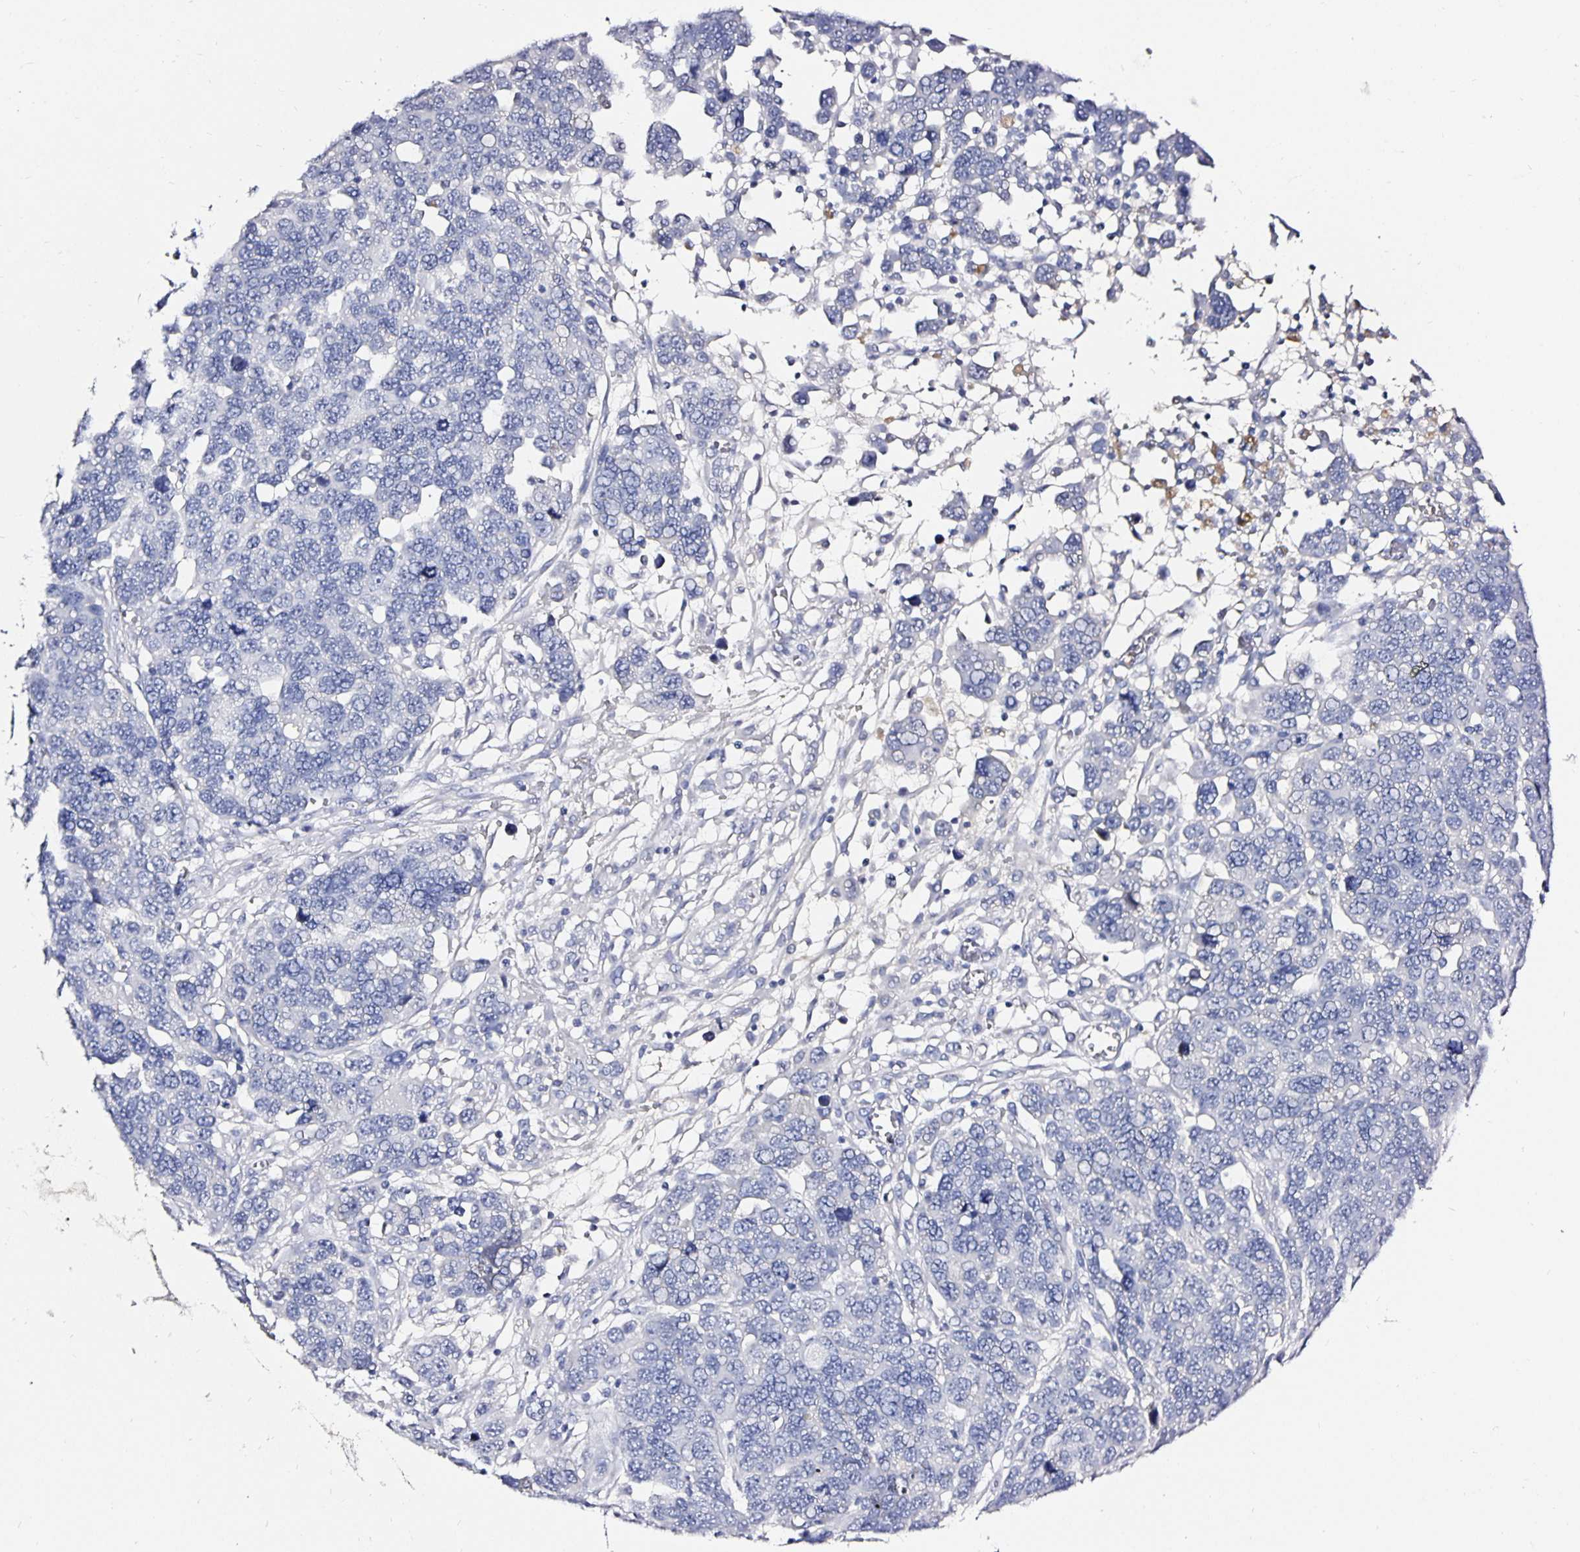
{"staining": {"intensity": "negative", "quantity": "none", "location": "none"}, "tissue": "ovarian cancer", "cell_type": "Tumor cells", "image_type": "cancer", "snomed": [{"axis": "morphology", "description": "Cystadenocarcinoma, serous, NOS"}, {"axis": "topography", "description": "Ovary"}], "caption": "An immunohistochemistry image of ovarian cancer is shown. There is no staining in tumor cells of ovarian cancer.", "gene": "TTR", "patient": {"sex": "female", "age": 76}}